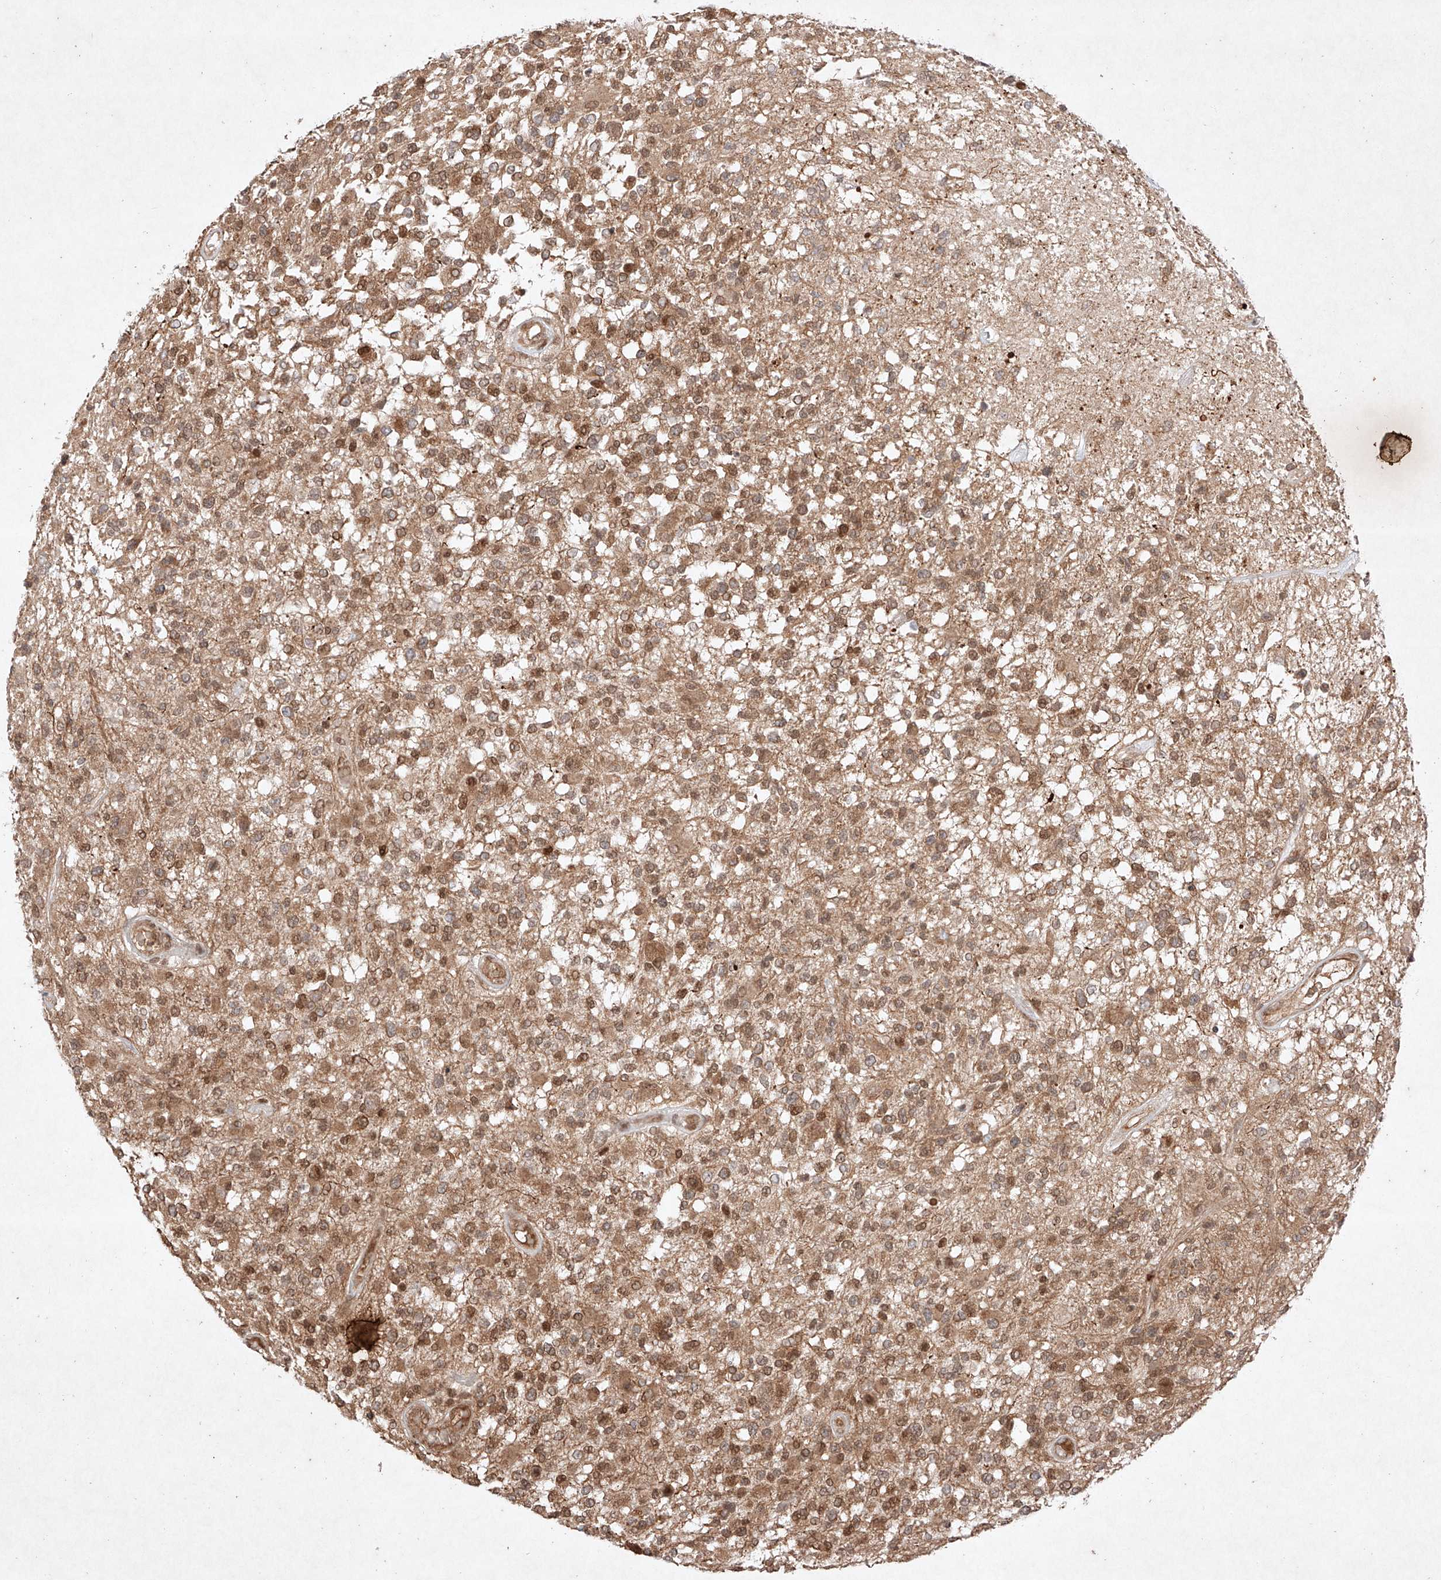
{"staining": {"intensity": "moderate", "quantity": ">75%", "location": "cytoplasmic/membranous,nuclear"}, "tissue": "glioma", "cell_type": "Tumor cells", "image_type": "cancer", "snomed": [{"axis": "morphology", "description": "Glioma, malignant, High grade"}, {"axis": "morphology", "description": "Glioblastoma, NOS"}, {"axis": "topography", "description": "Brain"}], "caption": "Human glioma stained for a protein (brown) shows moderate cytoplasmic/membranous and nuclear positive expression in approximately >75% of tumor cells.", "gene": "RNF31", "patient": {"sex": "male", "age": 60}}